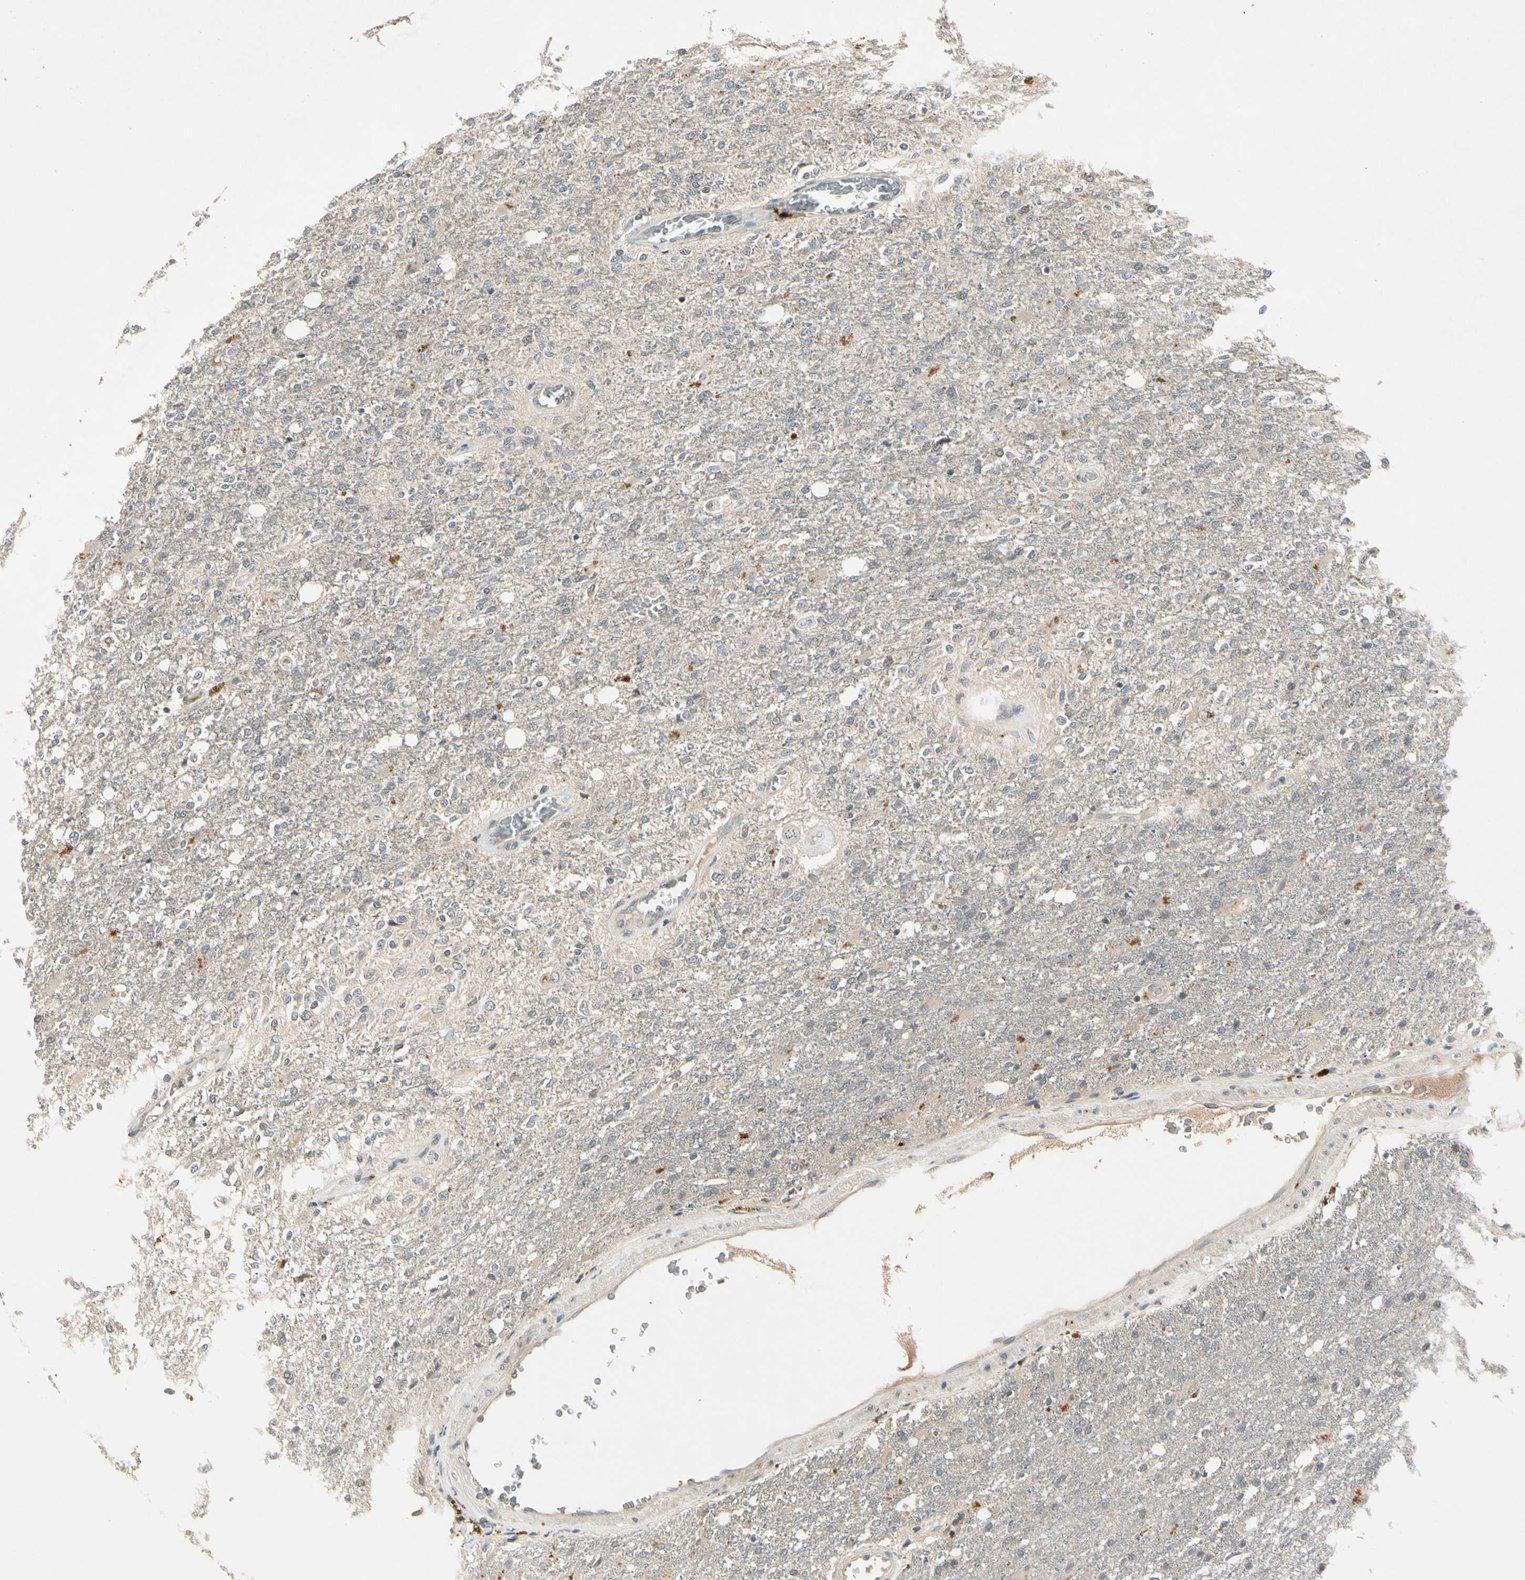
{"staining": {"intensity": "negative", "quantity": "none", "location": "none"}, "tissue": "glioma", "cell_type": "Tumor cells", "image_type": "cancer", "snomed": [{"axis": "morphology", "description": "Normal tissue, NOS"}, {"axis": "morphology", "description": "Glioma, malignant, High grade"}, {"axis": "topography", "description": "Cerebral cortex"}], "caption": "The immunohistochemistry (IHC) image has no significant staining in tumor cells of malignant glioma (high-grade) tissue.", "gene": "CCL4", "patient": {"sex": "male", "age": 77}}